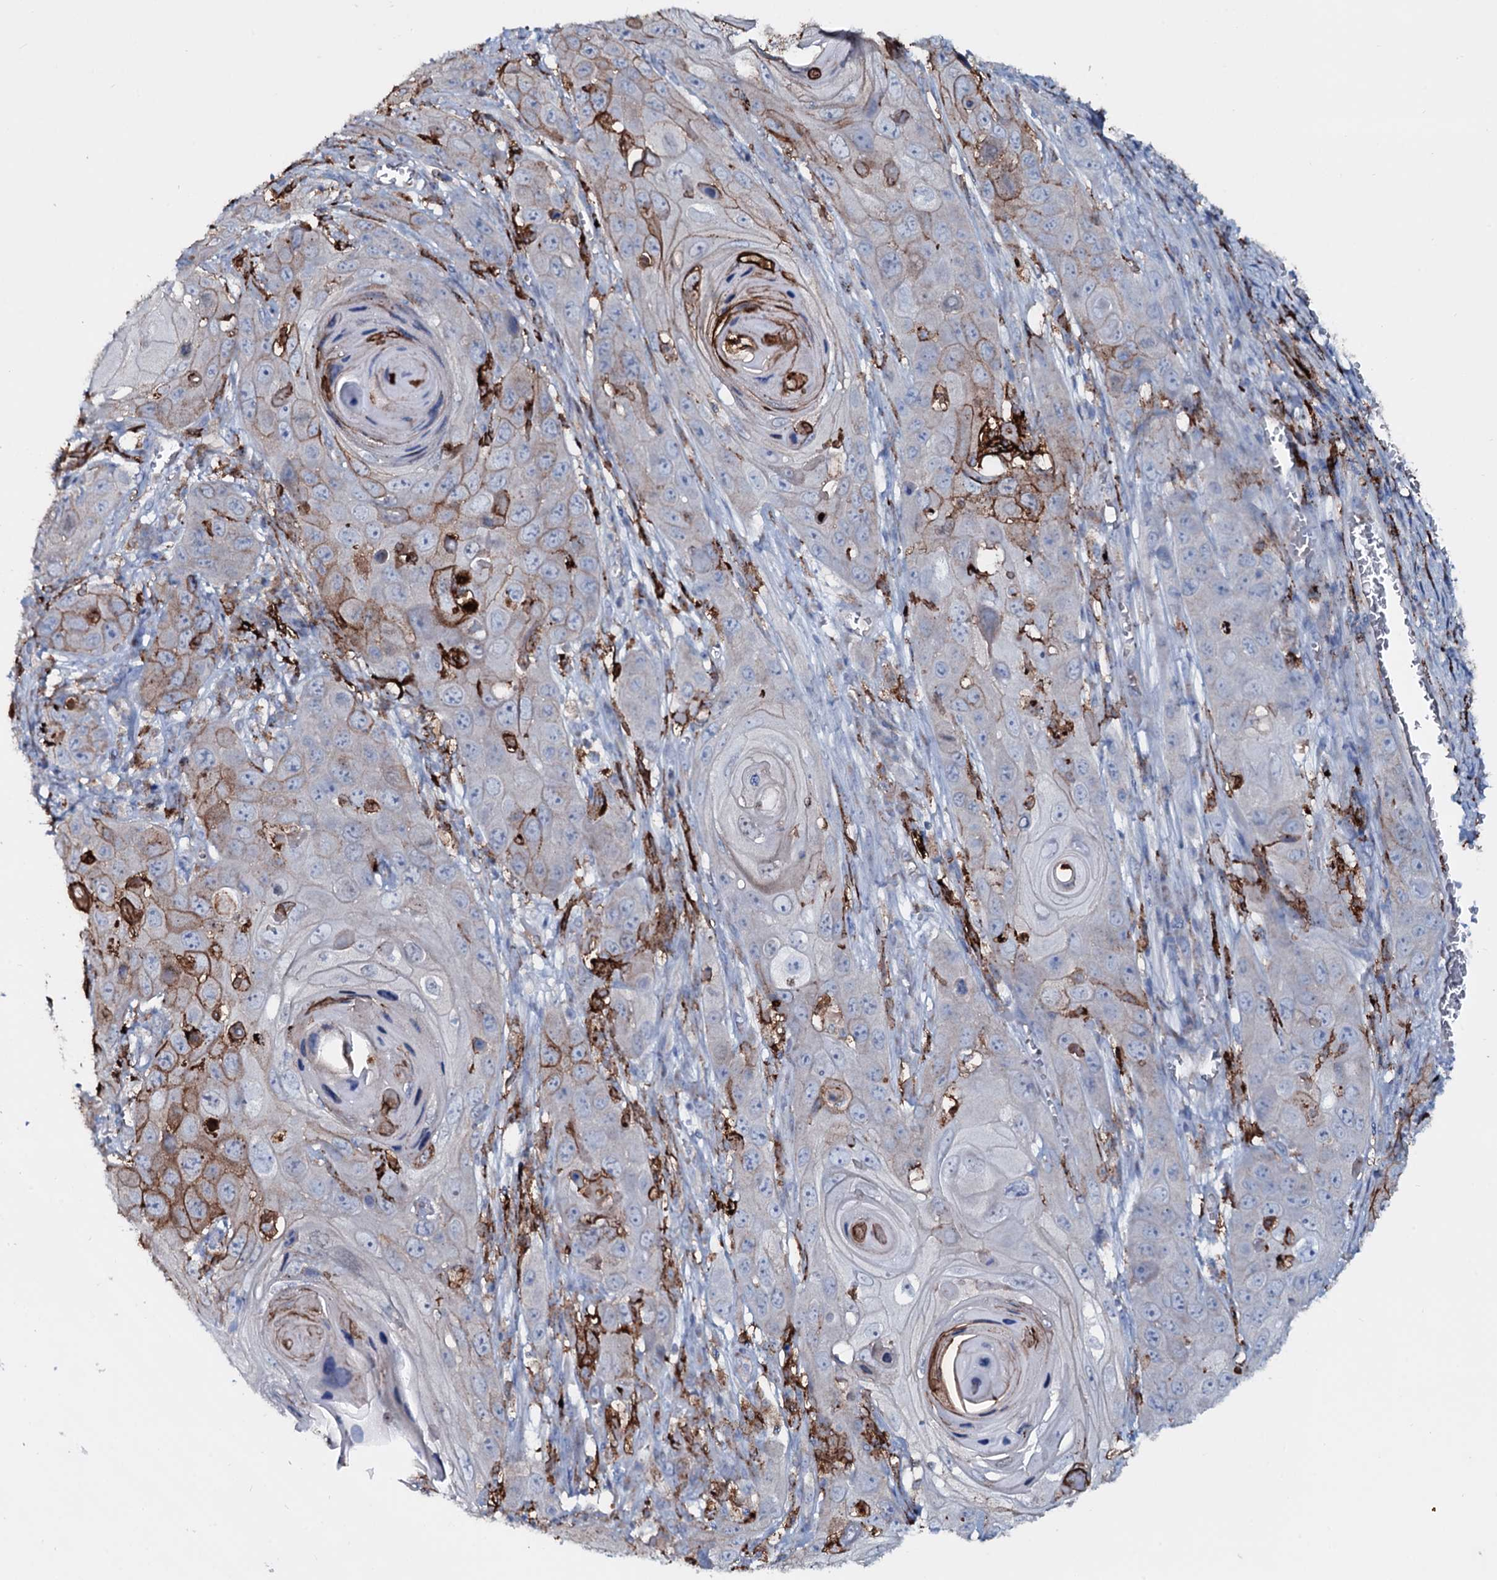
{"staining": {"intensity": "moderate", "quantity": "<25%", "location": "cytoplasmic/membranous"}, "tissue": "skin cancer", "cell_type": "Tumor cells", "image_type": "cancer", "snomed": [{"axis": "morphology", "description": "Squamous cell carcinoma, NOS"}, {"axis": "topography", "description": "Skin"}], "caption": "The image exhibits staining of skin squamous cell carcinoma, revealing moderate cytoplasmic/membranous protein positivity (brown color) within tumor cells.", "gene": "OSBPL2", "patient": {"sex": "male", "age": 55}}